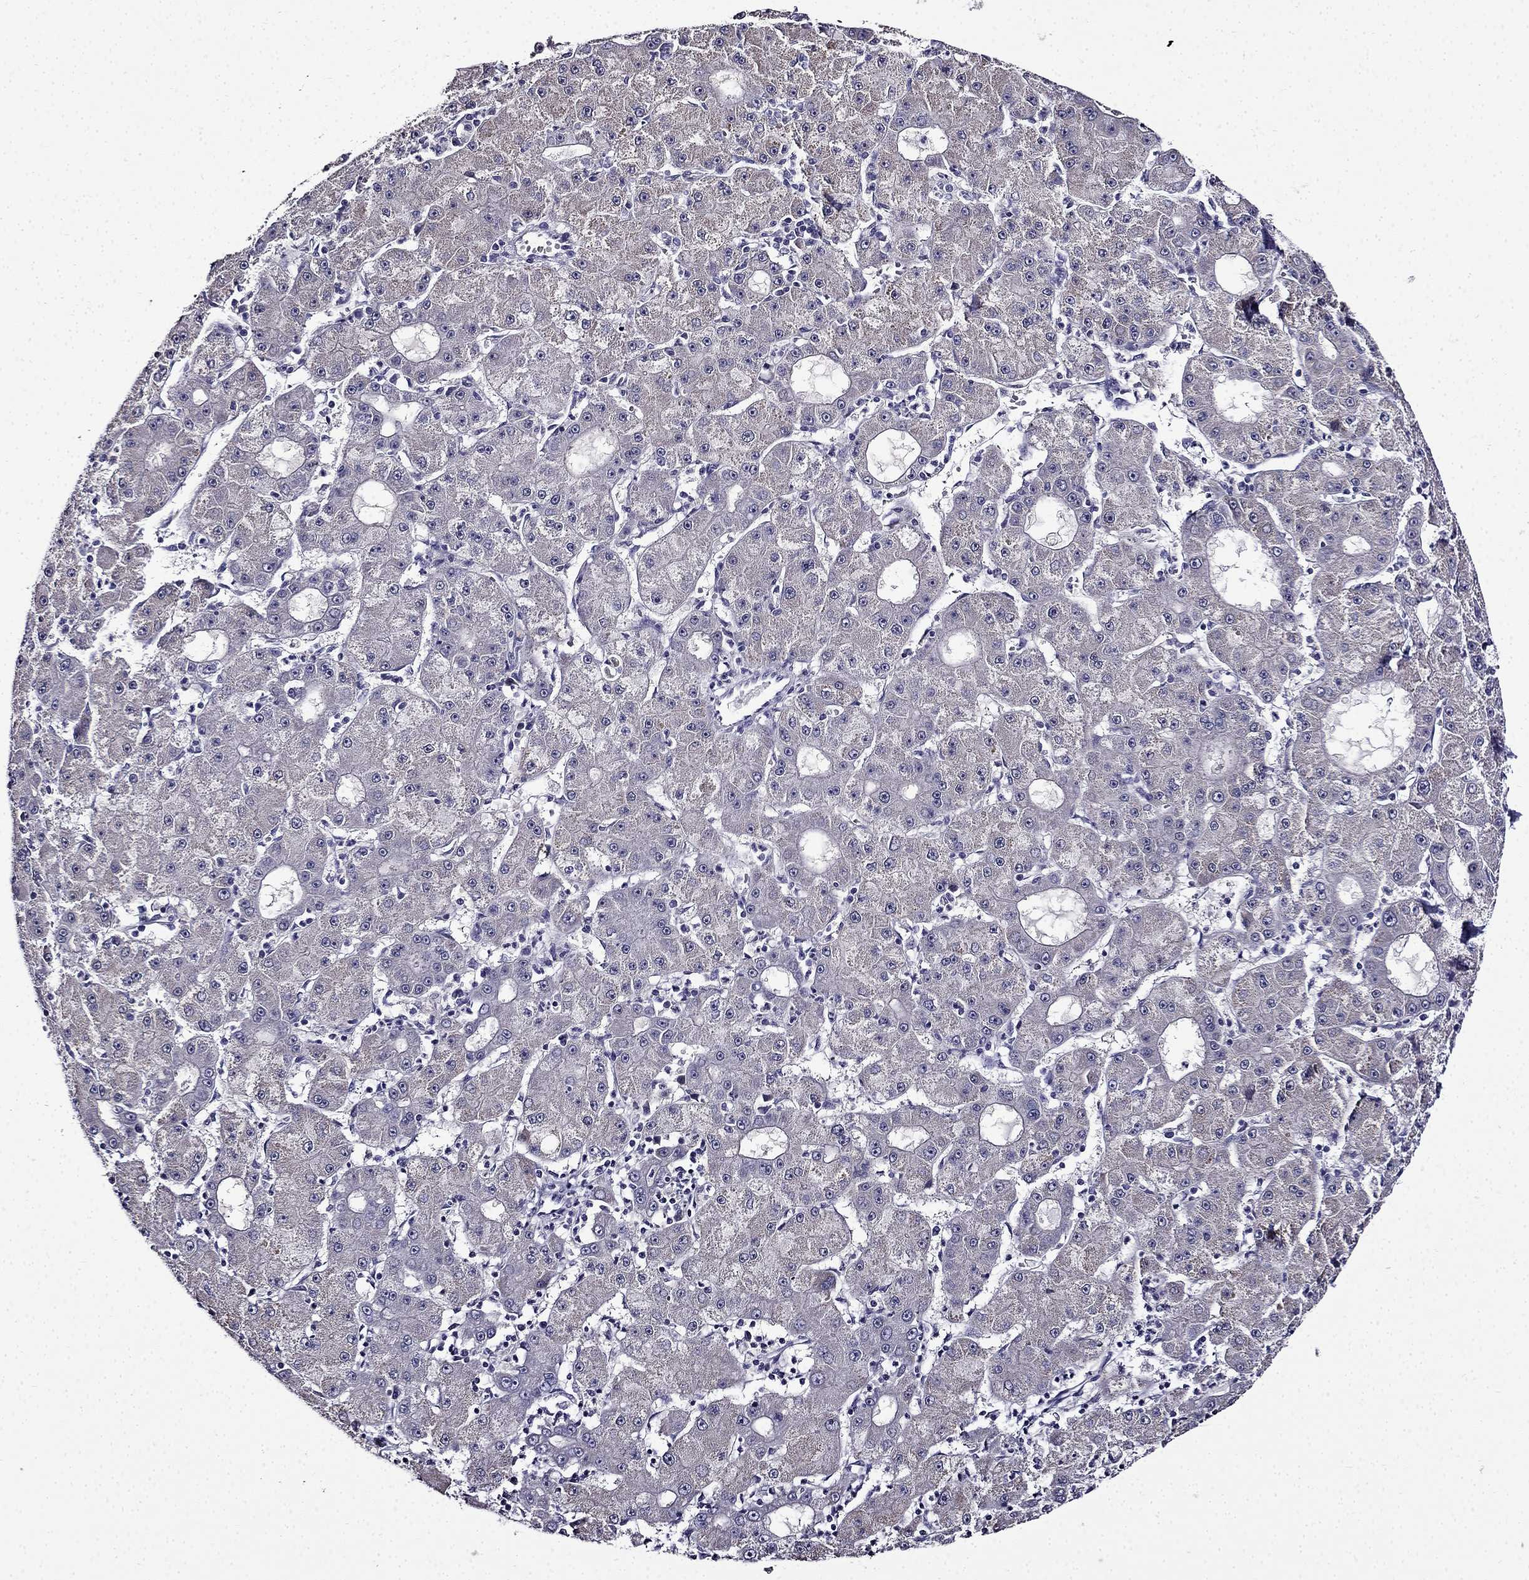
{"staining": {"intensity": "negative", "quantity": "none", "location": "none"}, "tissue": "liver cancer", "cell_type": "Tumor cells", "image_type": "cancer", "snomed": [{"axis": "morphology", "description": "Carcinoma, Hepatocellular, NOS"}, {"axis": "topography", "description": "Liver"}], "caption": "IHC of liver hepatocellular carcinoma shows no positivity in tumor cells.", "gene": "TMEM266", "patient": {"sex": "male", "age": 73}}